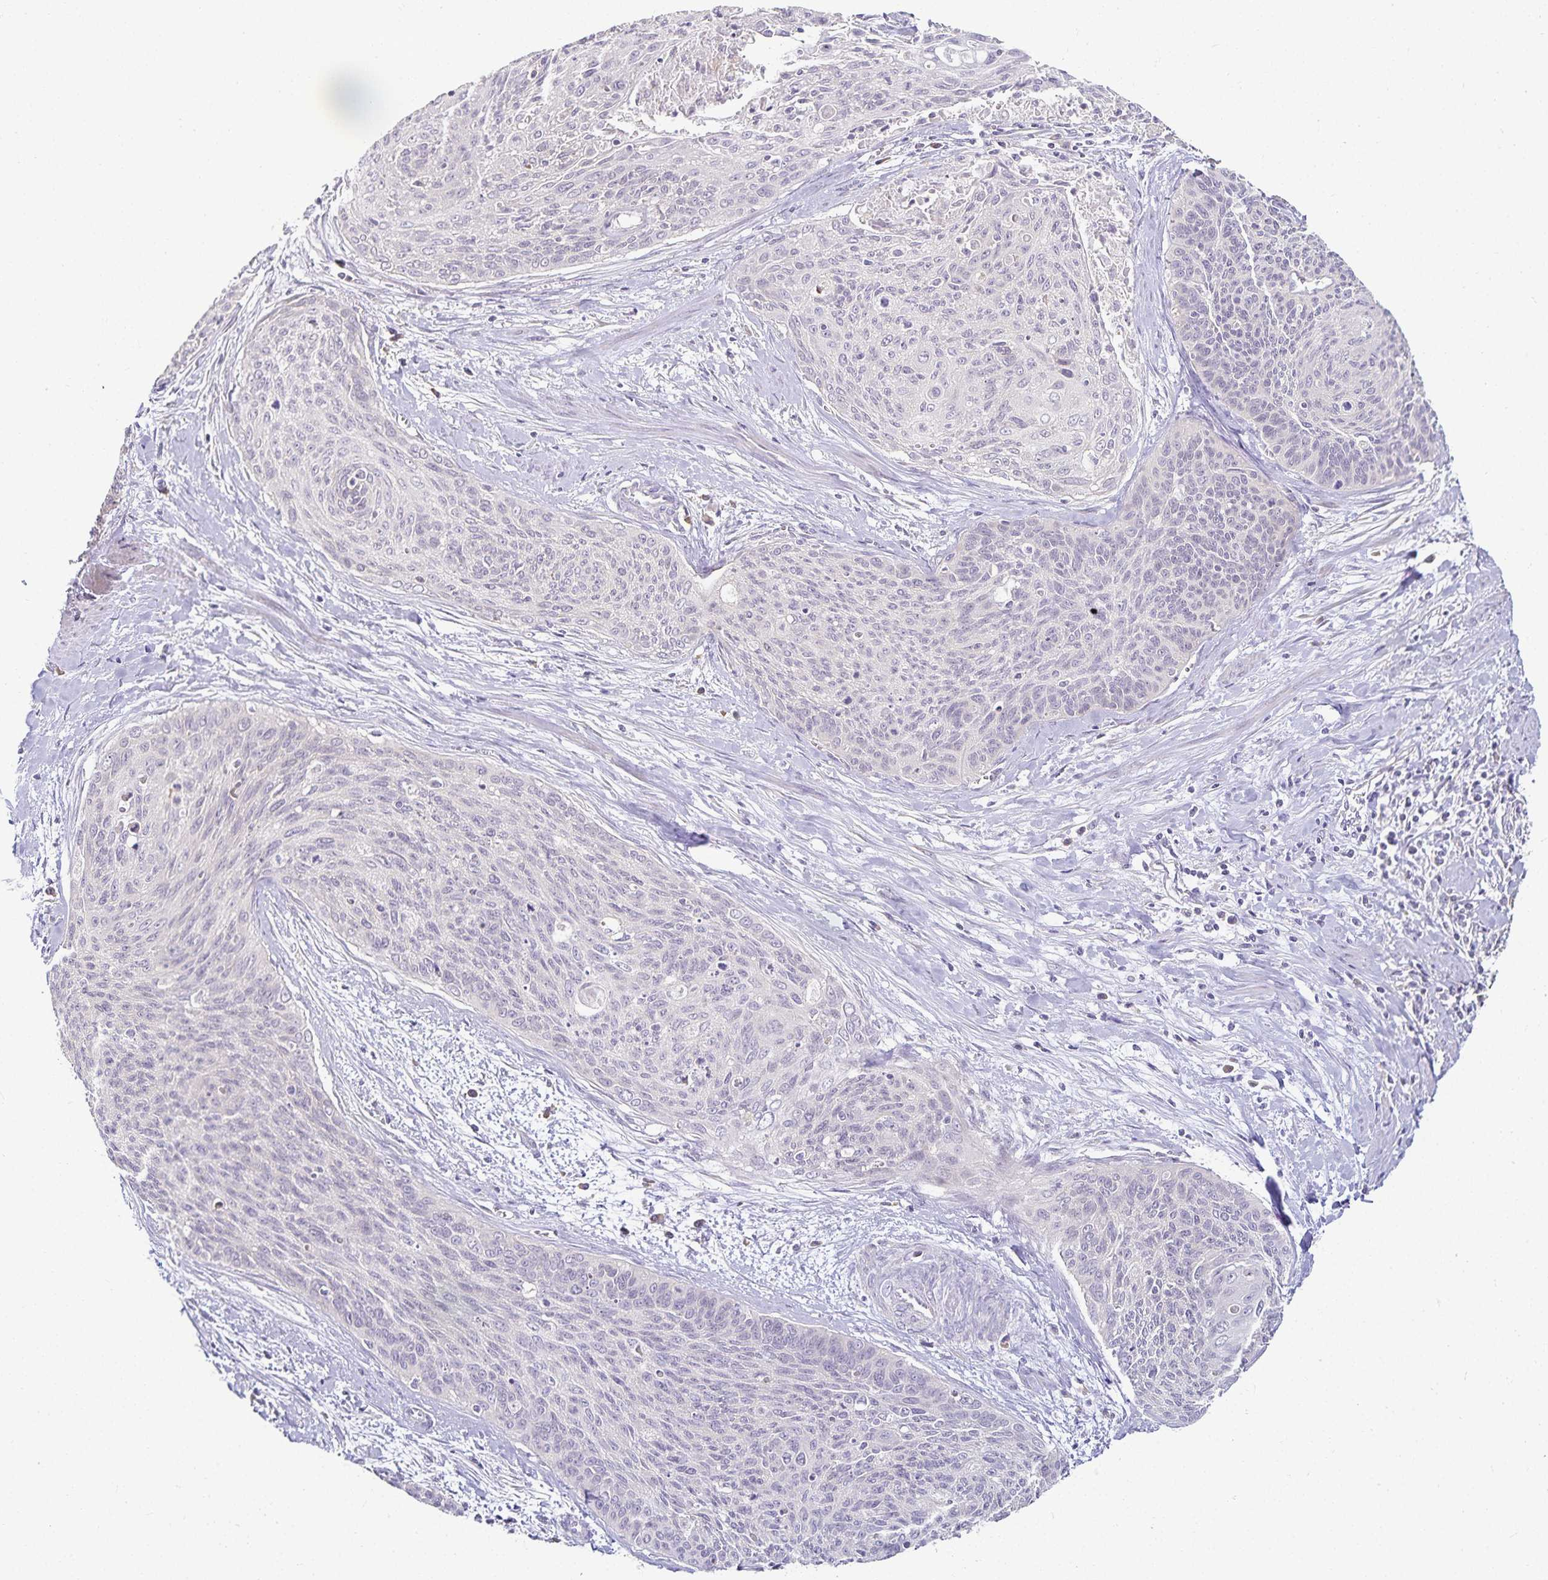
{"staining": {"intensity": "negative", "quantity": "none", "location": "none"}, "tissue": "cervical cancer", "cell_type": "Tumor cells", "image_type": "cancer", "snomed": [{"axis": "morphology", "description": "Squamous cell carcinoma, NOS"}, {"axis": "topography", "description": "Cervix"}], "caption": "IHC micrograph of neoplastic tissue: human cervical squamous cell carcinoma stained with DAB shows no significant protein positivity in tumor cells.", "gene": "GP2", "patient": {"sex": "female", "age": 55}}